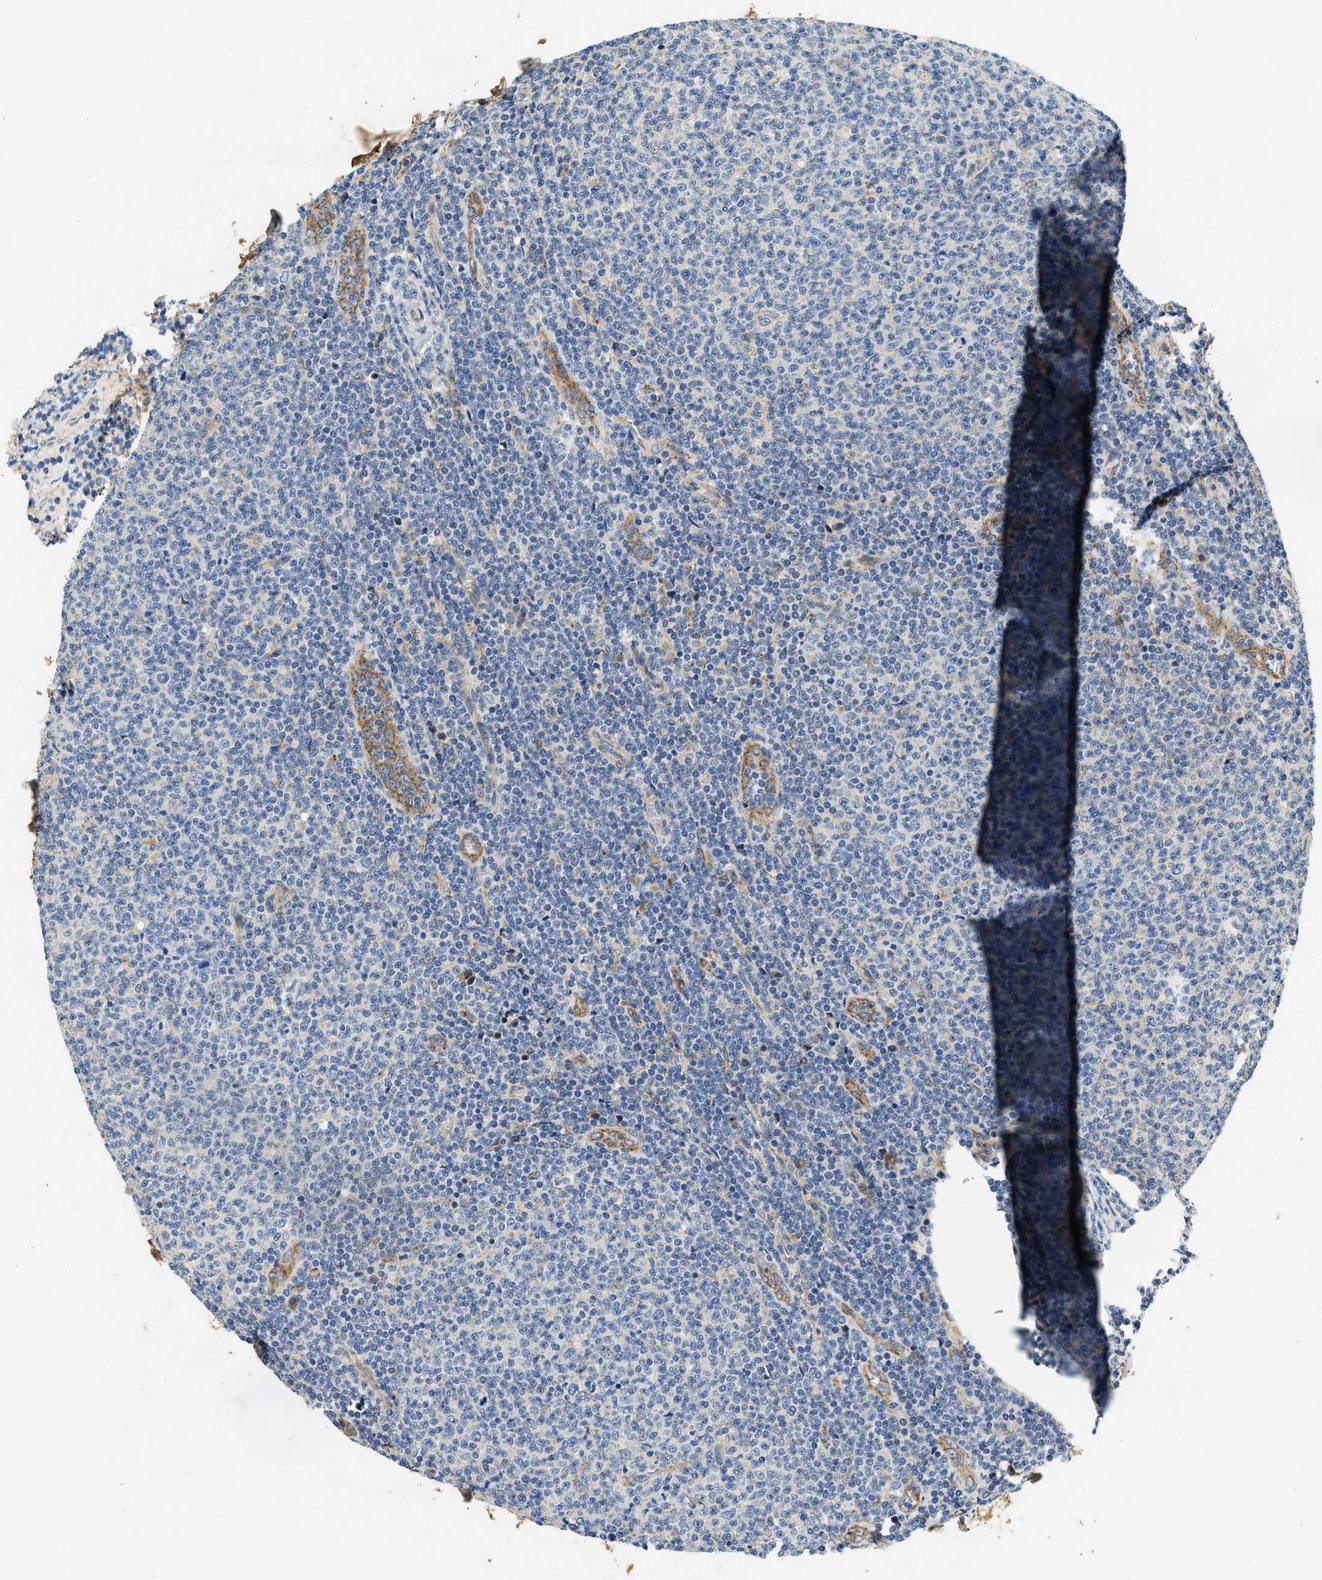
{"staining": {"intensity": "negative", "quantity": "none", "location": "none"}, "tissue": "lymphoma", "cell_type": "Tumor cells", "image_type": "cancer", "snomed": [{"axis": "morphology", "description": "Malignant lymphoma, non-Hodgkin's type, Low grade"}, {"axis": "topography", "description": "Lymph node"}], "caption": "The photomicrograph demonstrates no staining of tumor cells in lymphoma.", "gene": "DUSP10", "patient": {"sex": "male", "age": 66}}